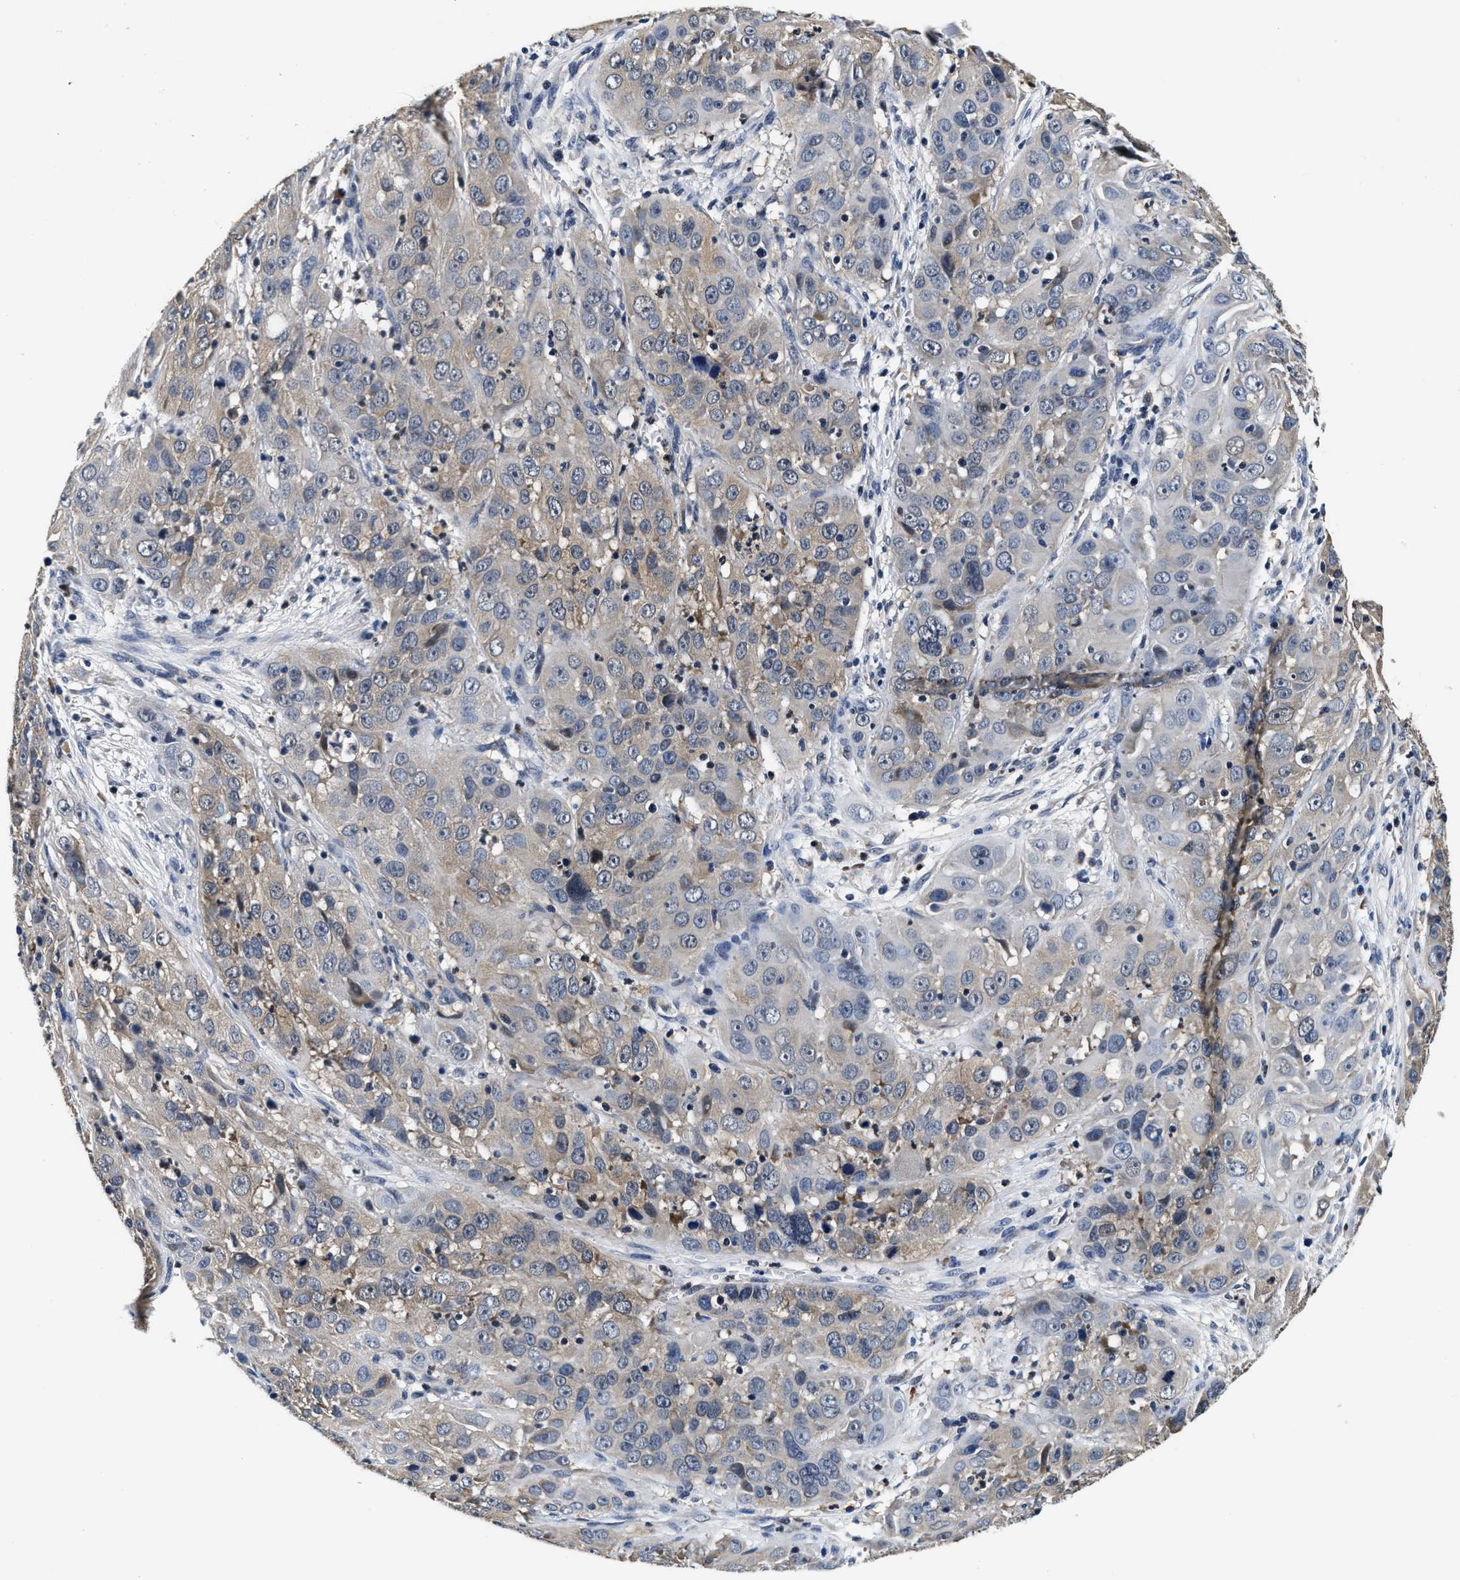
{"staining": {"intensity": "weak", "quantity": "<25%", "location": "cytoplasmic/membranous"}, "tissue": "cervical cancer", "cell_type": "Tumor cells", "image_type": "cancer", "snomed": [{"axis": "morphology", "description": "Squamous cell carcinoma, NOS"}, {"axis": "topography", "description": "Cervix"}], "caption": "This is an immunohistochemistry histopathology image of human cervical cancer. There is no expression in tumor cells.", "gene": "PHPT1", "patient": {"sex": "female", "age": 32}}